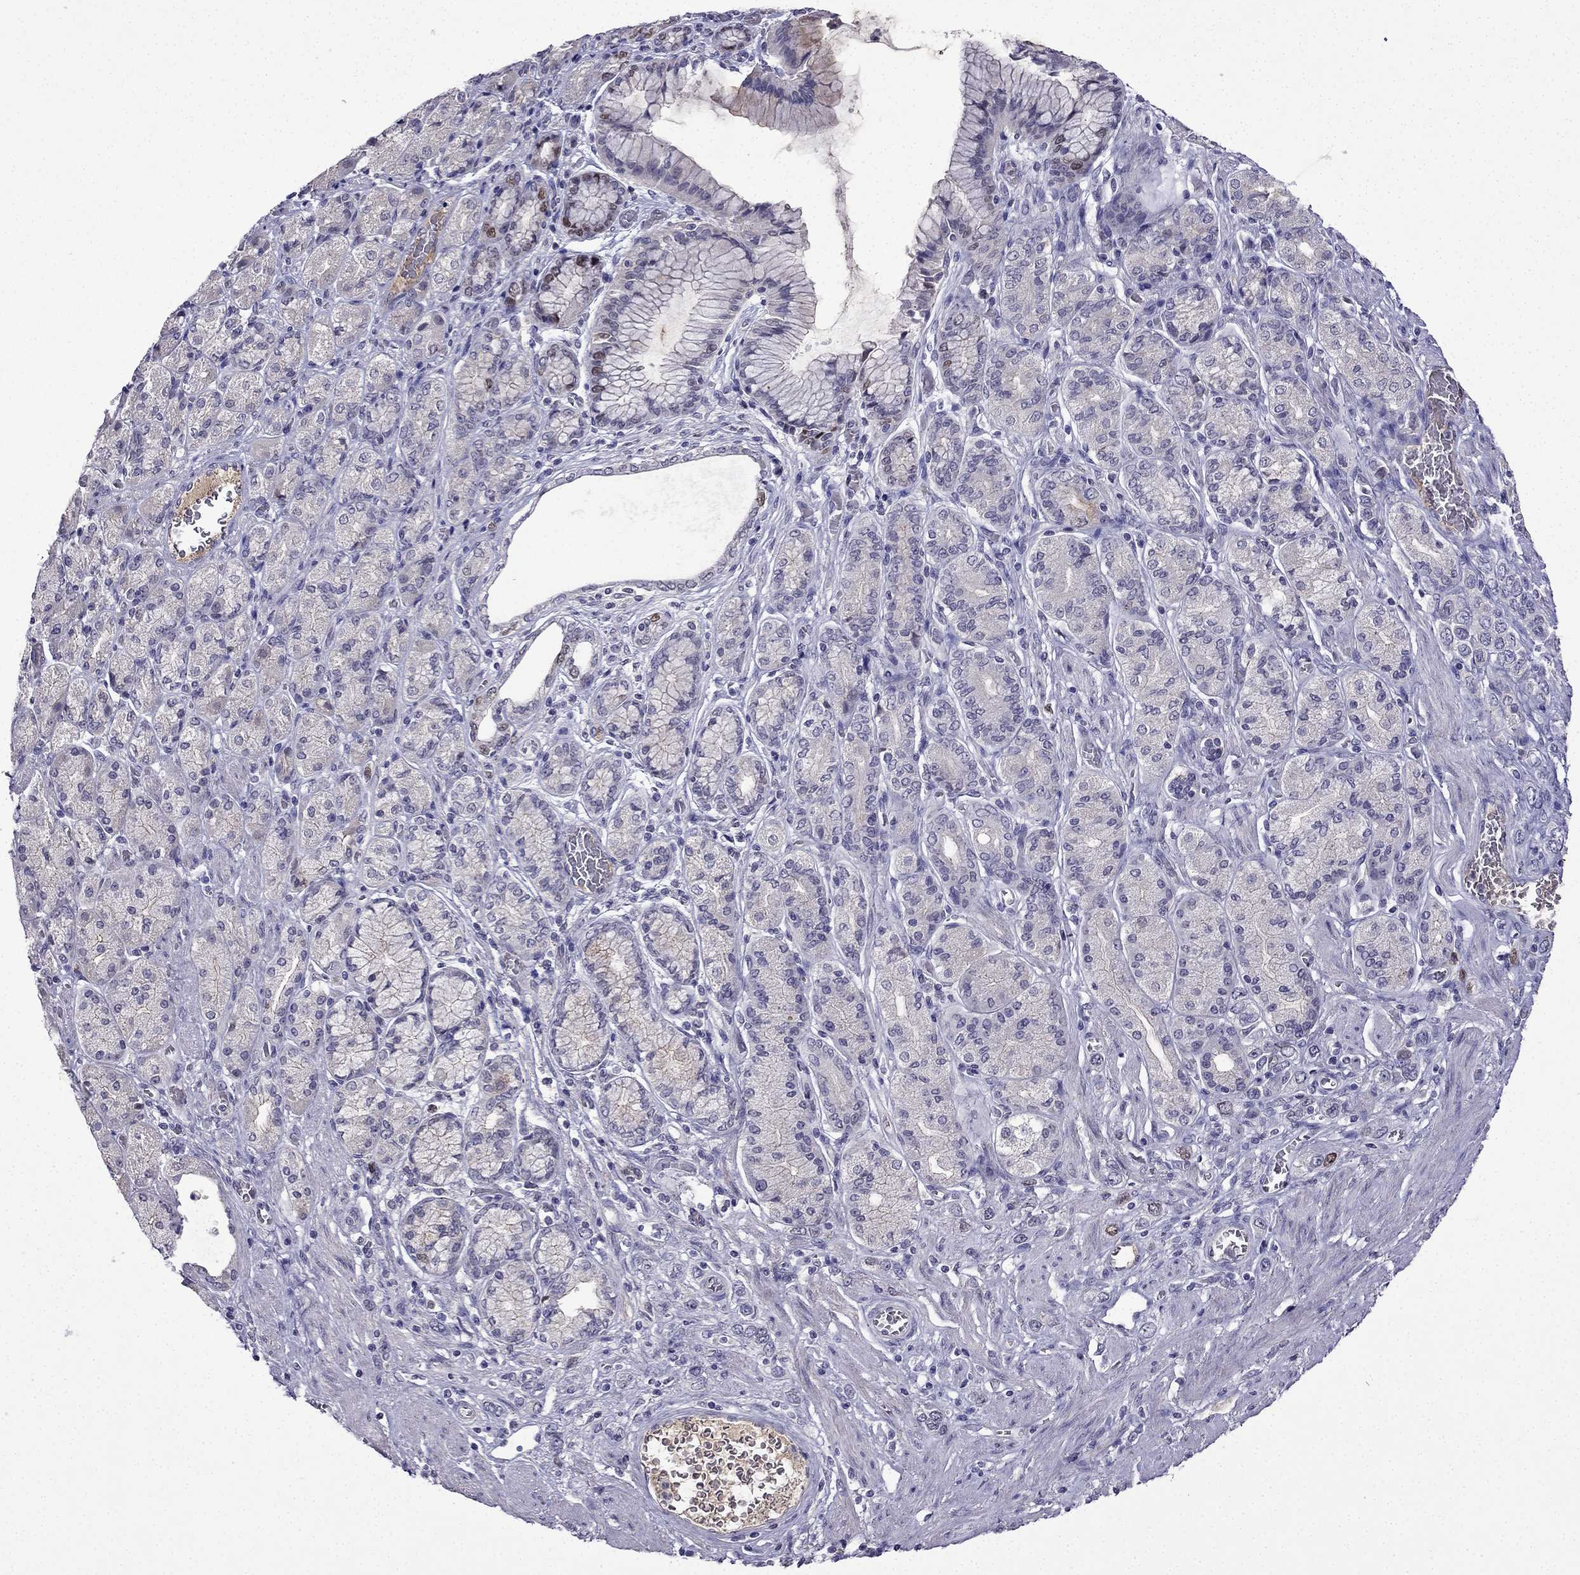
{"staining": {"intensity": "negative", "quantity": "none", "location": "none"}, "tissue": "stomach cancer", "cell_type": "Tumor cells", "image_type": "cancer", "snomed": [{"axis": "morphology", "description": "Normal tissue, NOS"}, {"axis": "morphology", "description": "Adenocarcinoma, NOS"}, {"axis": "morphology", "description": "Adenocarcinoma, High grade"}, {"axis": "topography", "description": "Stomach, upper"}, {"axis": "topography", "description": "Stomach"}], "caption": "Human stomach adenocarcinoma stained for a protein using immunohistochemistry demonstrates no positivity in tumor cells.", "gene": "UHRF1", "patient": {"sex": "female", "age": 65}}